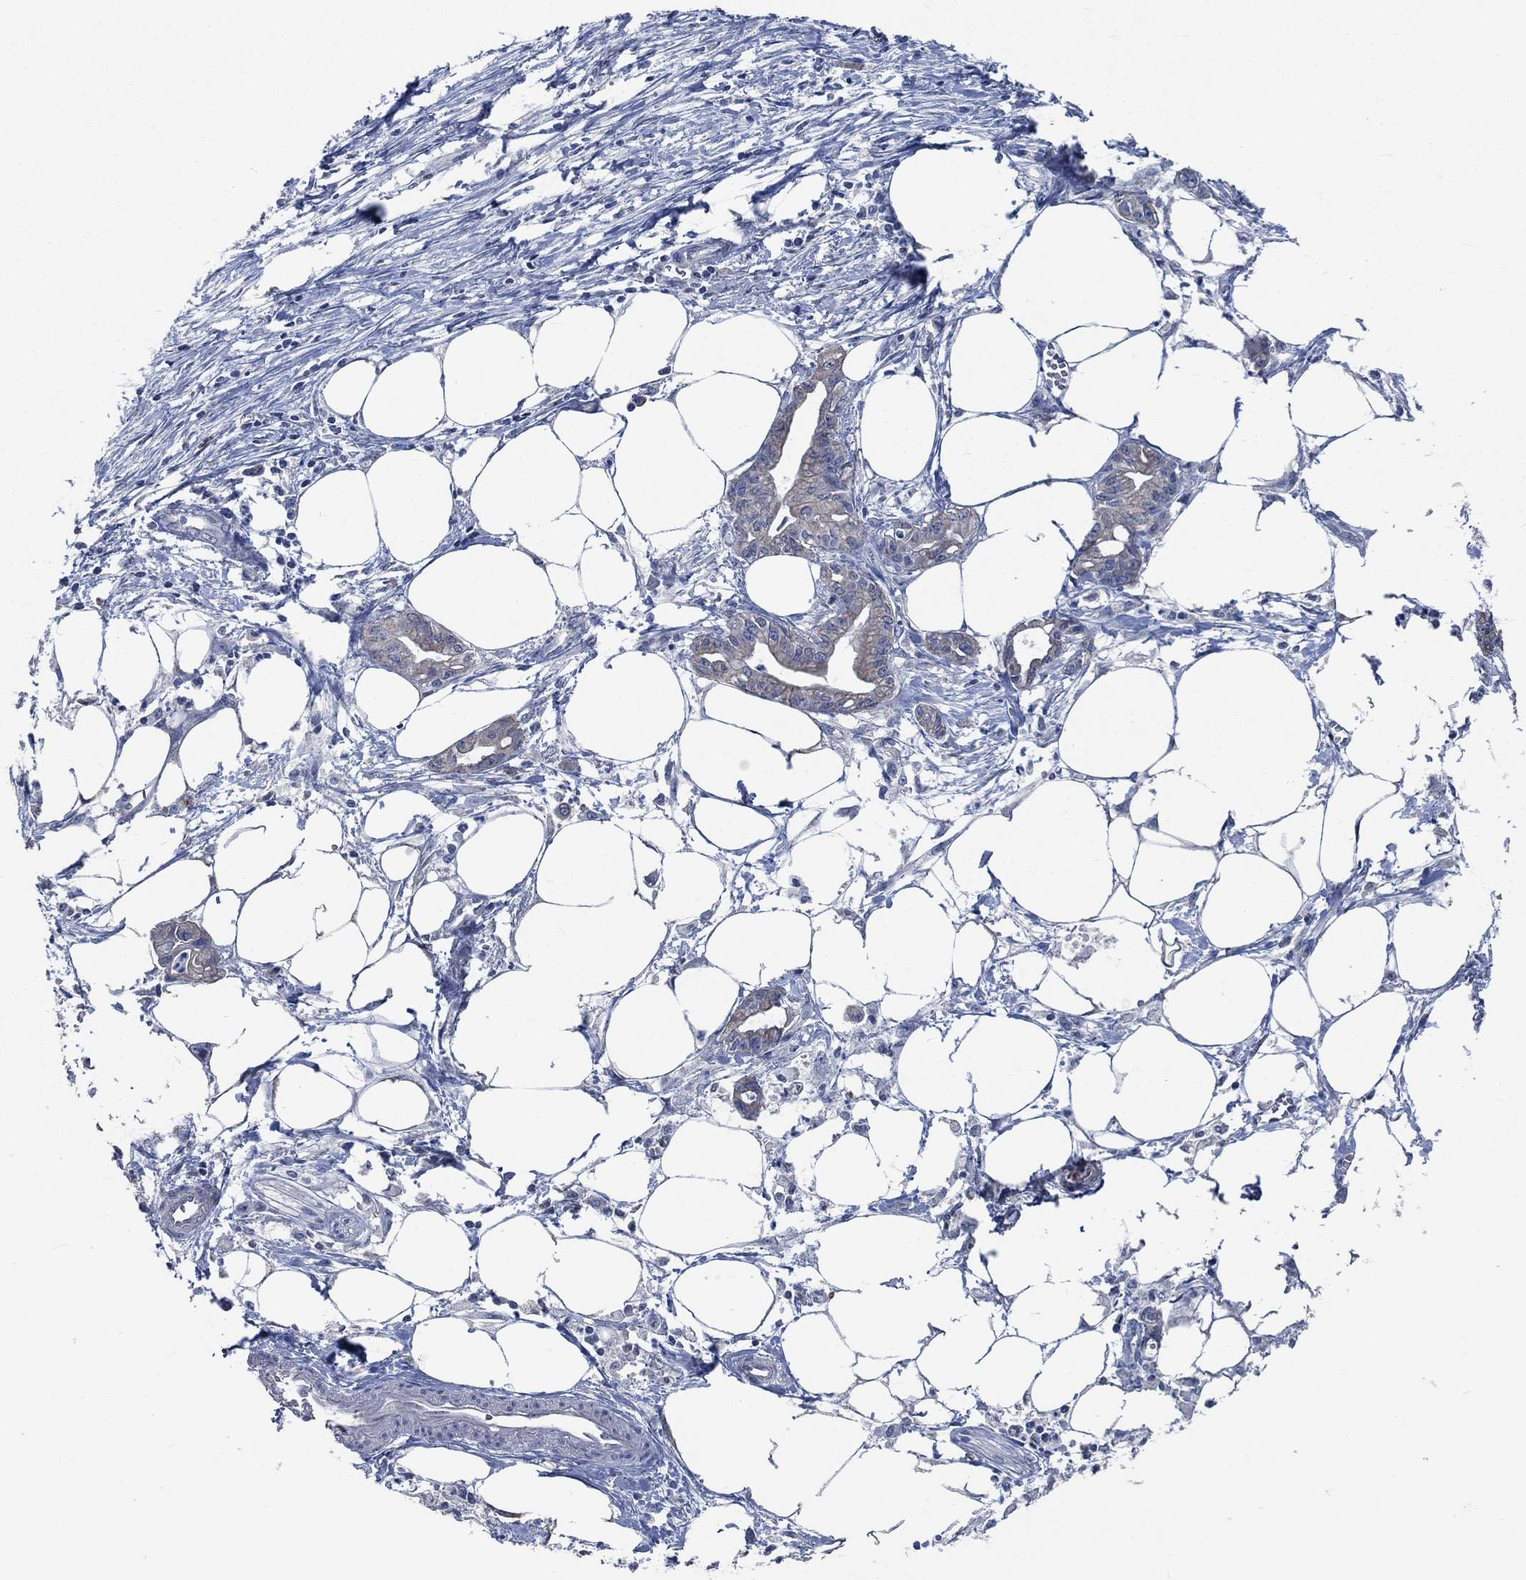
{"staining": {"intensity": "moderate", "quantity": "<25%", "location": "cytoplasmic/membranous"}, "tissue": "pancreatic cancer", "cell_type": "Tumor cells", "image_type": "cancer", "snomed": [{"axis": "morphology", "description": "Adenocarcinoma, NOS"}, {"axis": "topography", "description": "Pancreas"}], "caption": "Pancreatic cancer stained for a protein demonstrates moderate cytoplasmic/membranous positivity in tumor cells.", "gene": "OBSCN", "patient": {"sex": "male", "age": 71}}